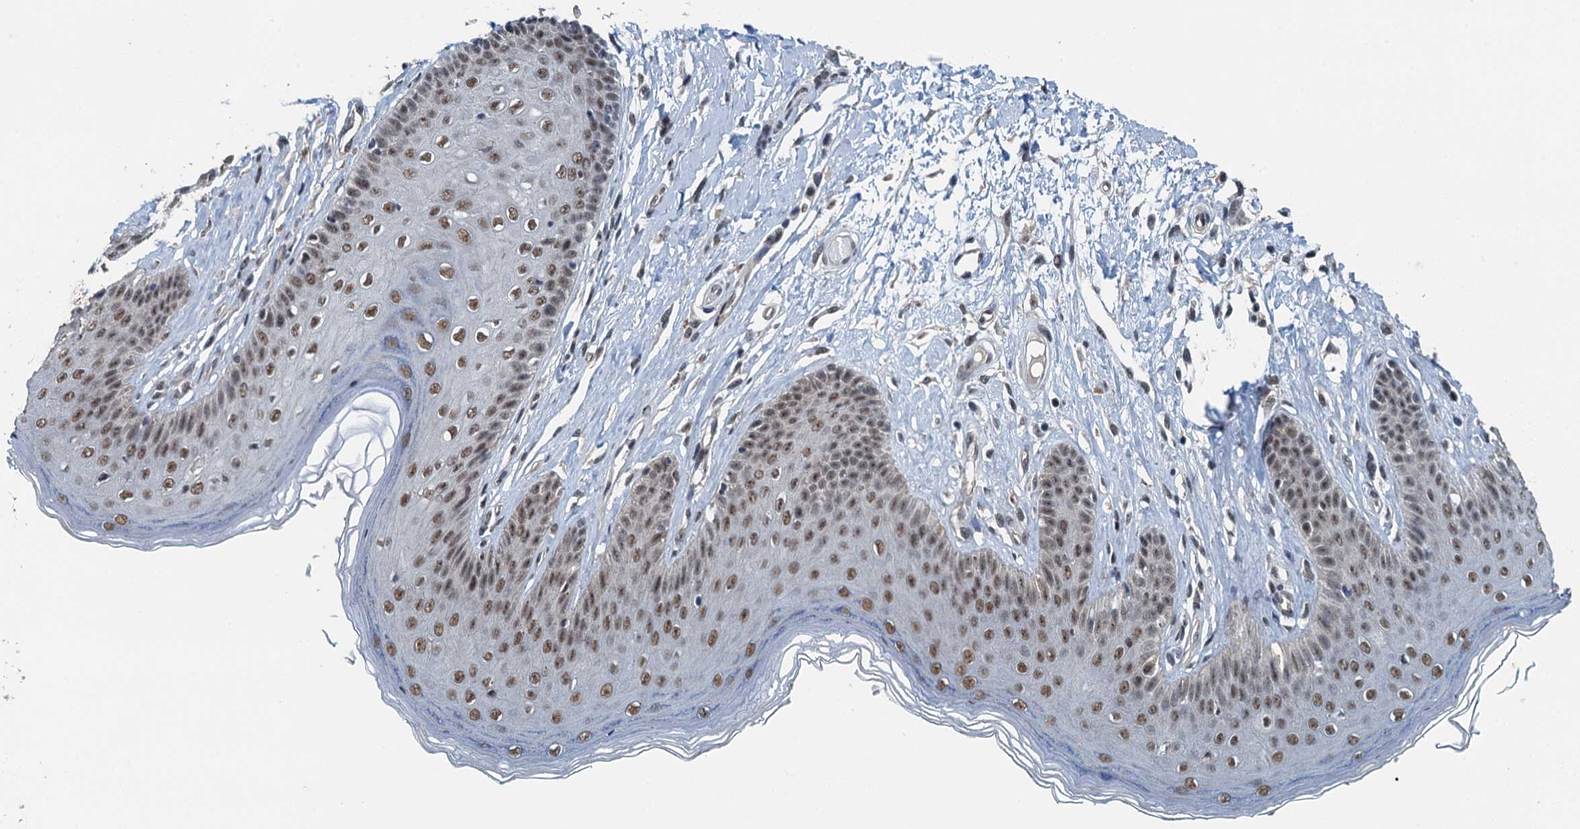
{"staining": {"intensity": "moderate", "quantity": ">75%", "location": "nuclear"}, "tissue": "skin", "cell_type": "Epidermal cells", "image_type": "normal", "snomed": [{"axis": "morphology", "description": "Normal tissue, NOS"}, {"axis": "morphology", "description": "Squamous cell carcinoma, NOS"}, {"axis": "topography", "description": "Vulva"}], "caption": "IHC of normal human skin demonstrates medium levels of moderate nuclear staining in about >75% of epidermal cells.", "gene": "MTA3", "patient": {"sex": "female", "age": 85}}